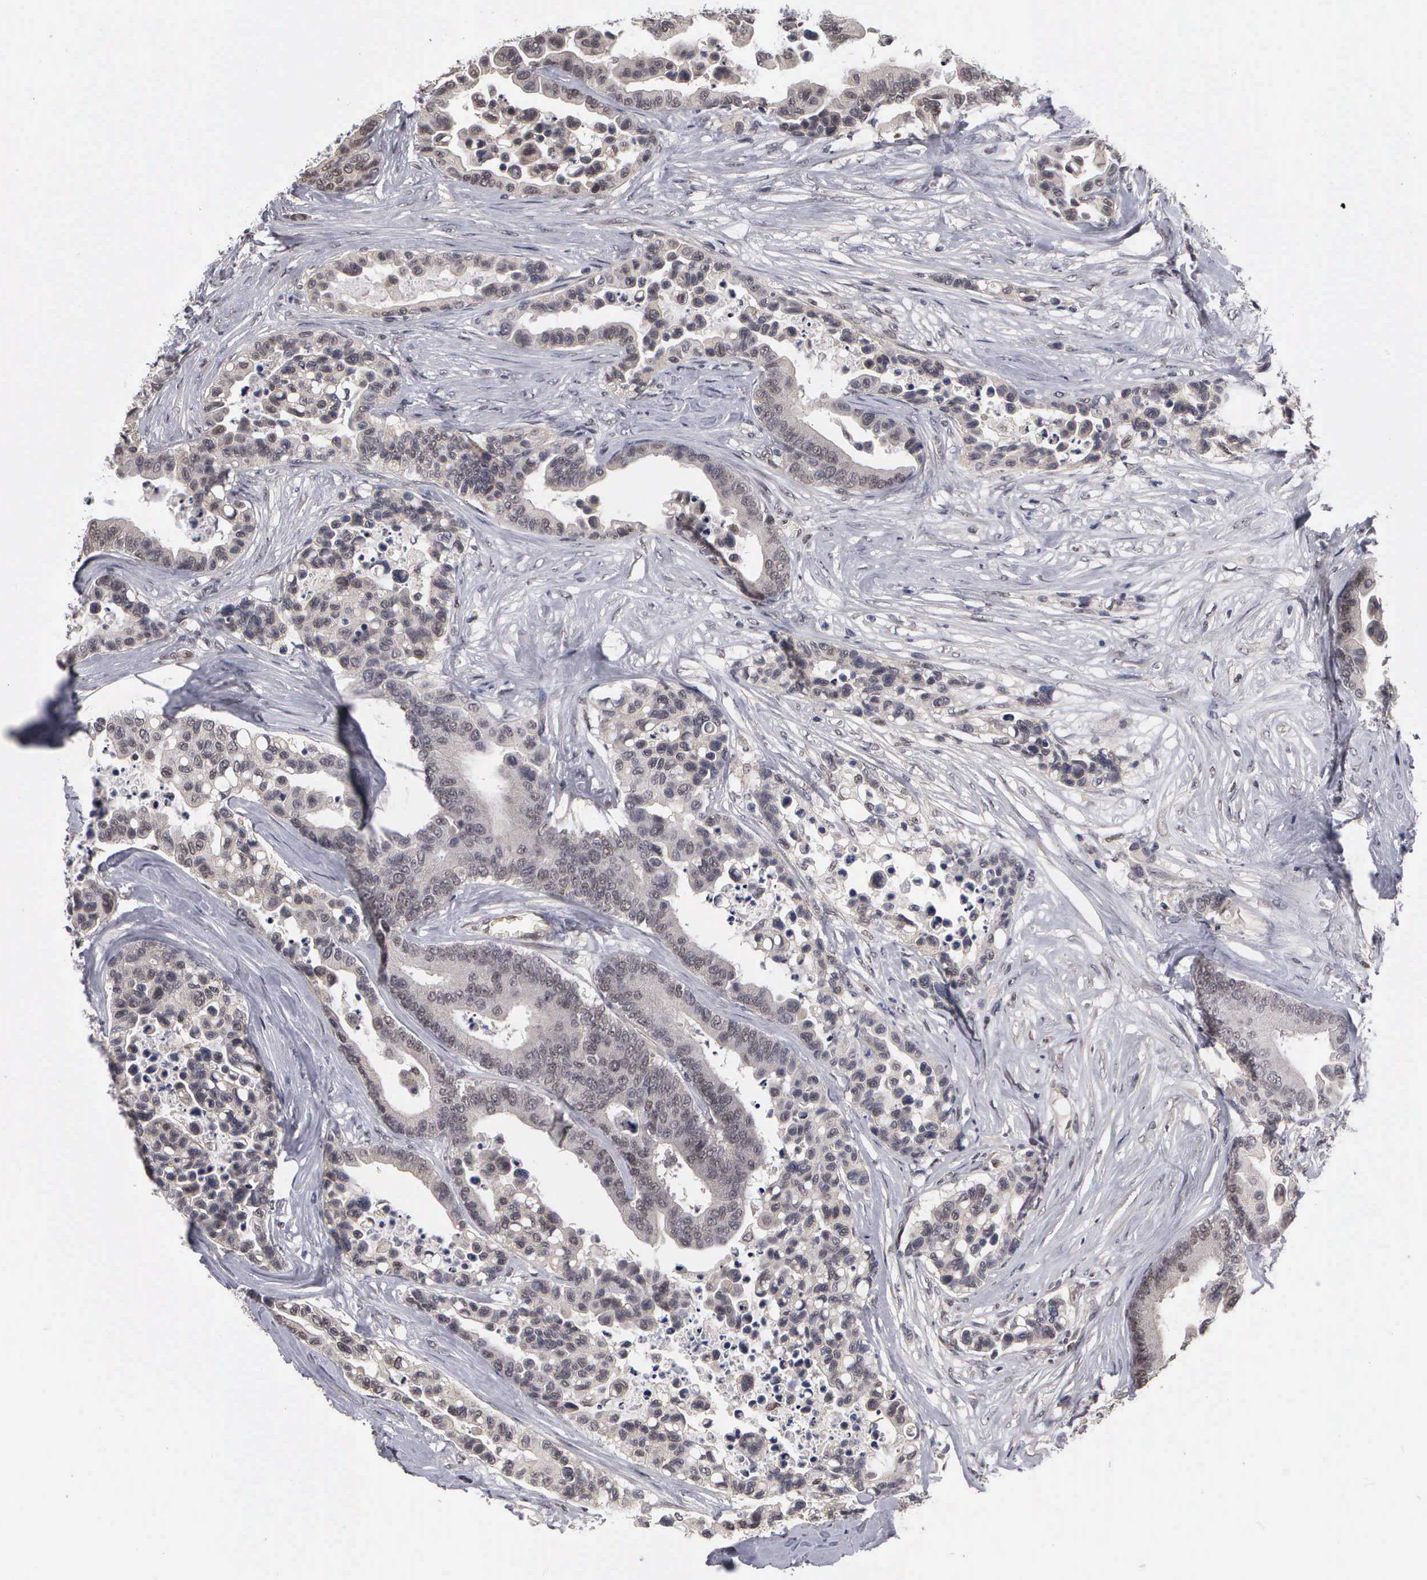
{"staining": {"intensity": "negative", "quantity": "none", "location": "none"}, "tissue": "colorectal cancer", "cell_type": "Tumor cells", "image_type": "cancer", "snomed": [{"axis": "morphology", "description": "Adenocarcinoma, NOS"}, {"axis": "topography", "description": "Colon"}], "caption": "IHC image of human colorectal cancer stained for a protein (brown), which exhibits no positivity in tumor cells.", "gene": "ZBTB33", "patient": {"sex": "male", "age": 82}}